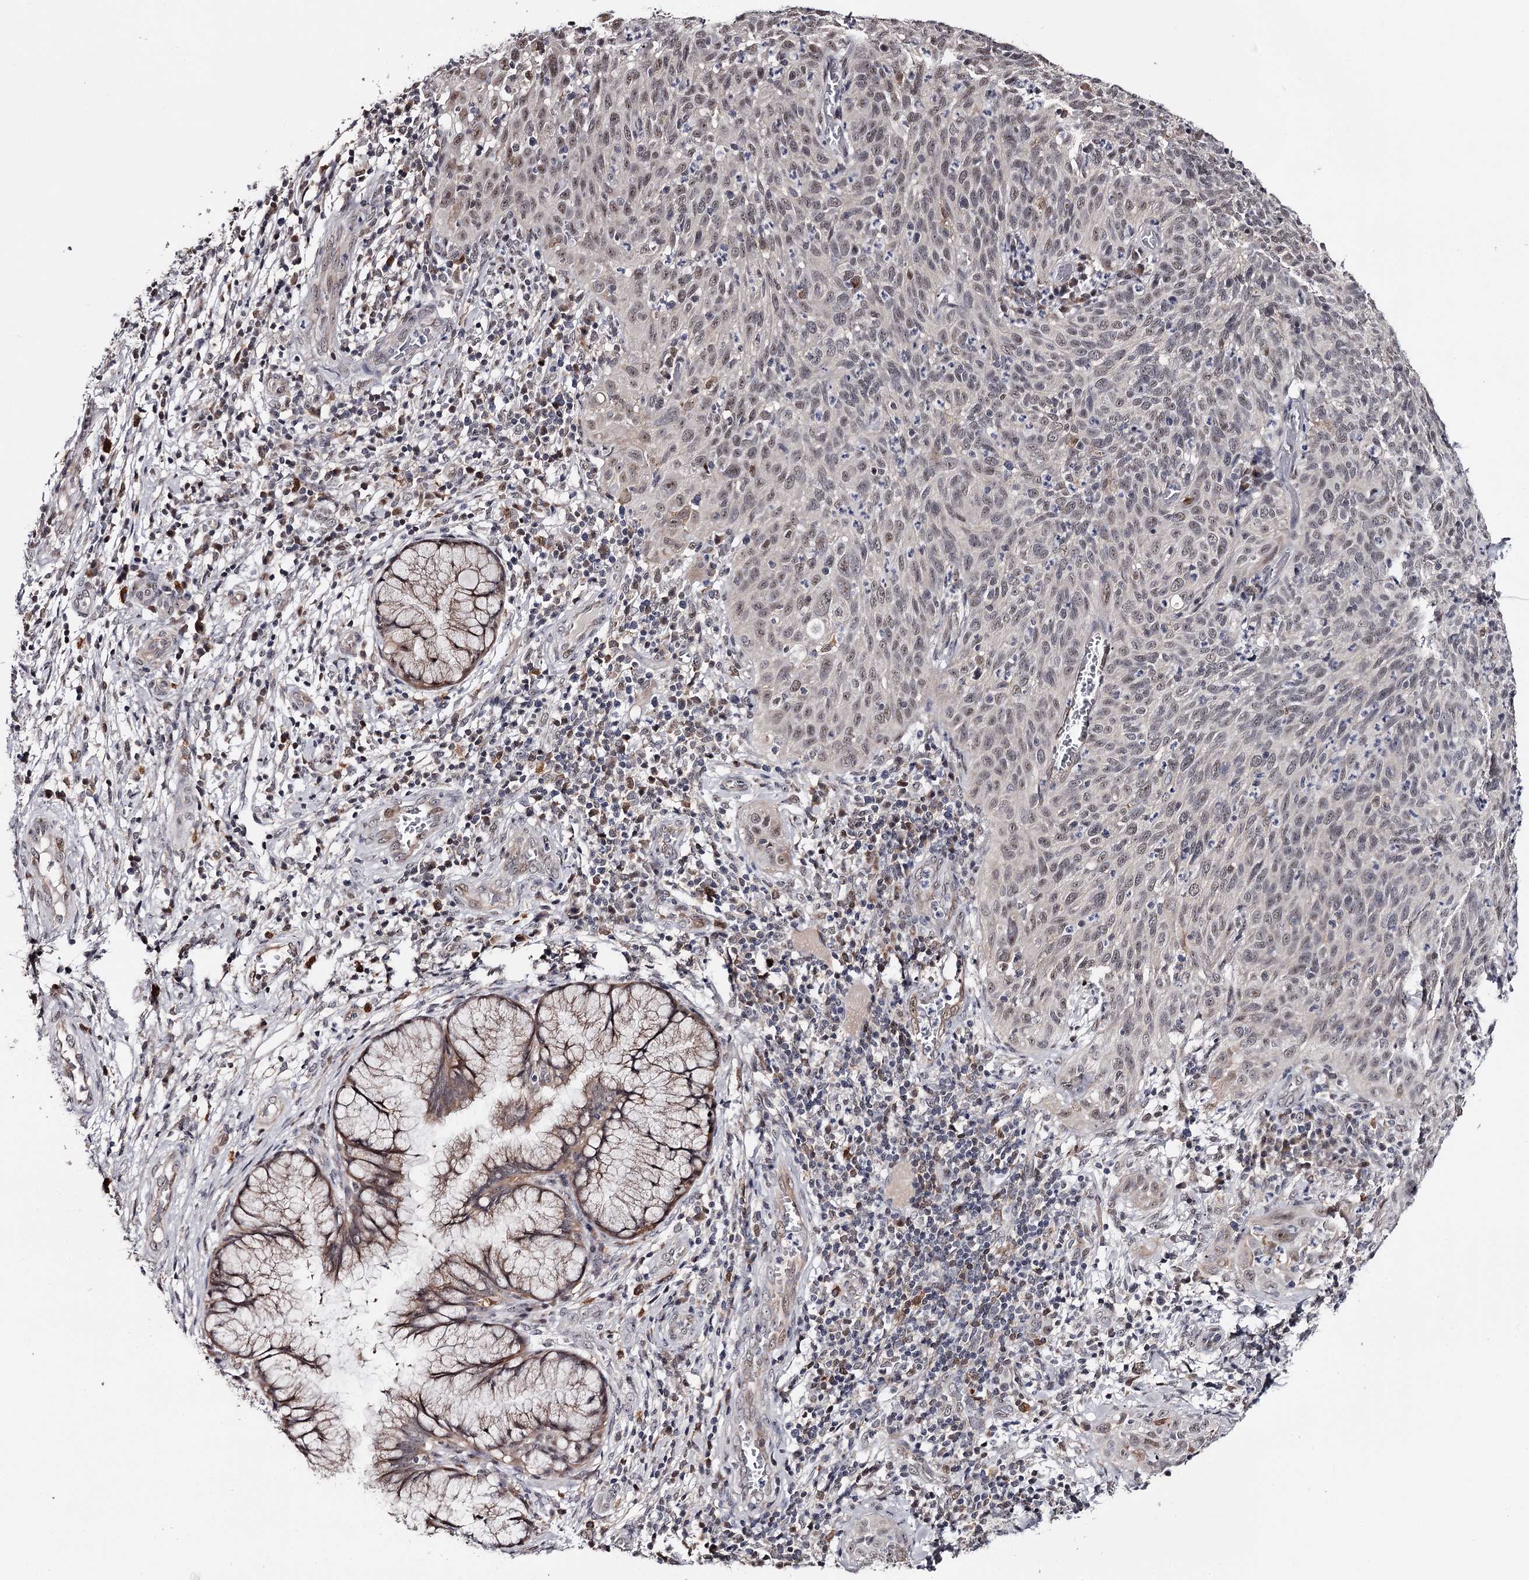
{"staining": {"intensity": "weak", "quantity": ">75%", "location": "nuclear"}, "tissue": "cervical cancer", "cell_type": "Tumor cells", "image_type": "cancer", "snomed": [{"axis": "morphology", "description": "Squamous cell carcinoma, NOS"}, {"axis": "topography", "description": "Cervix"}], "caption": "Cervical cancer stained with a brown dye exhibits weak nuclear positive positivity in approximately >75% of tumor cells.", "gene": "GTSF1", "patient": {"sex": "female", "age": 31}}